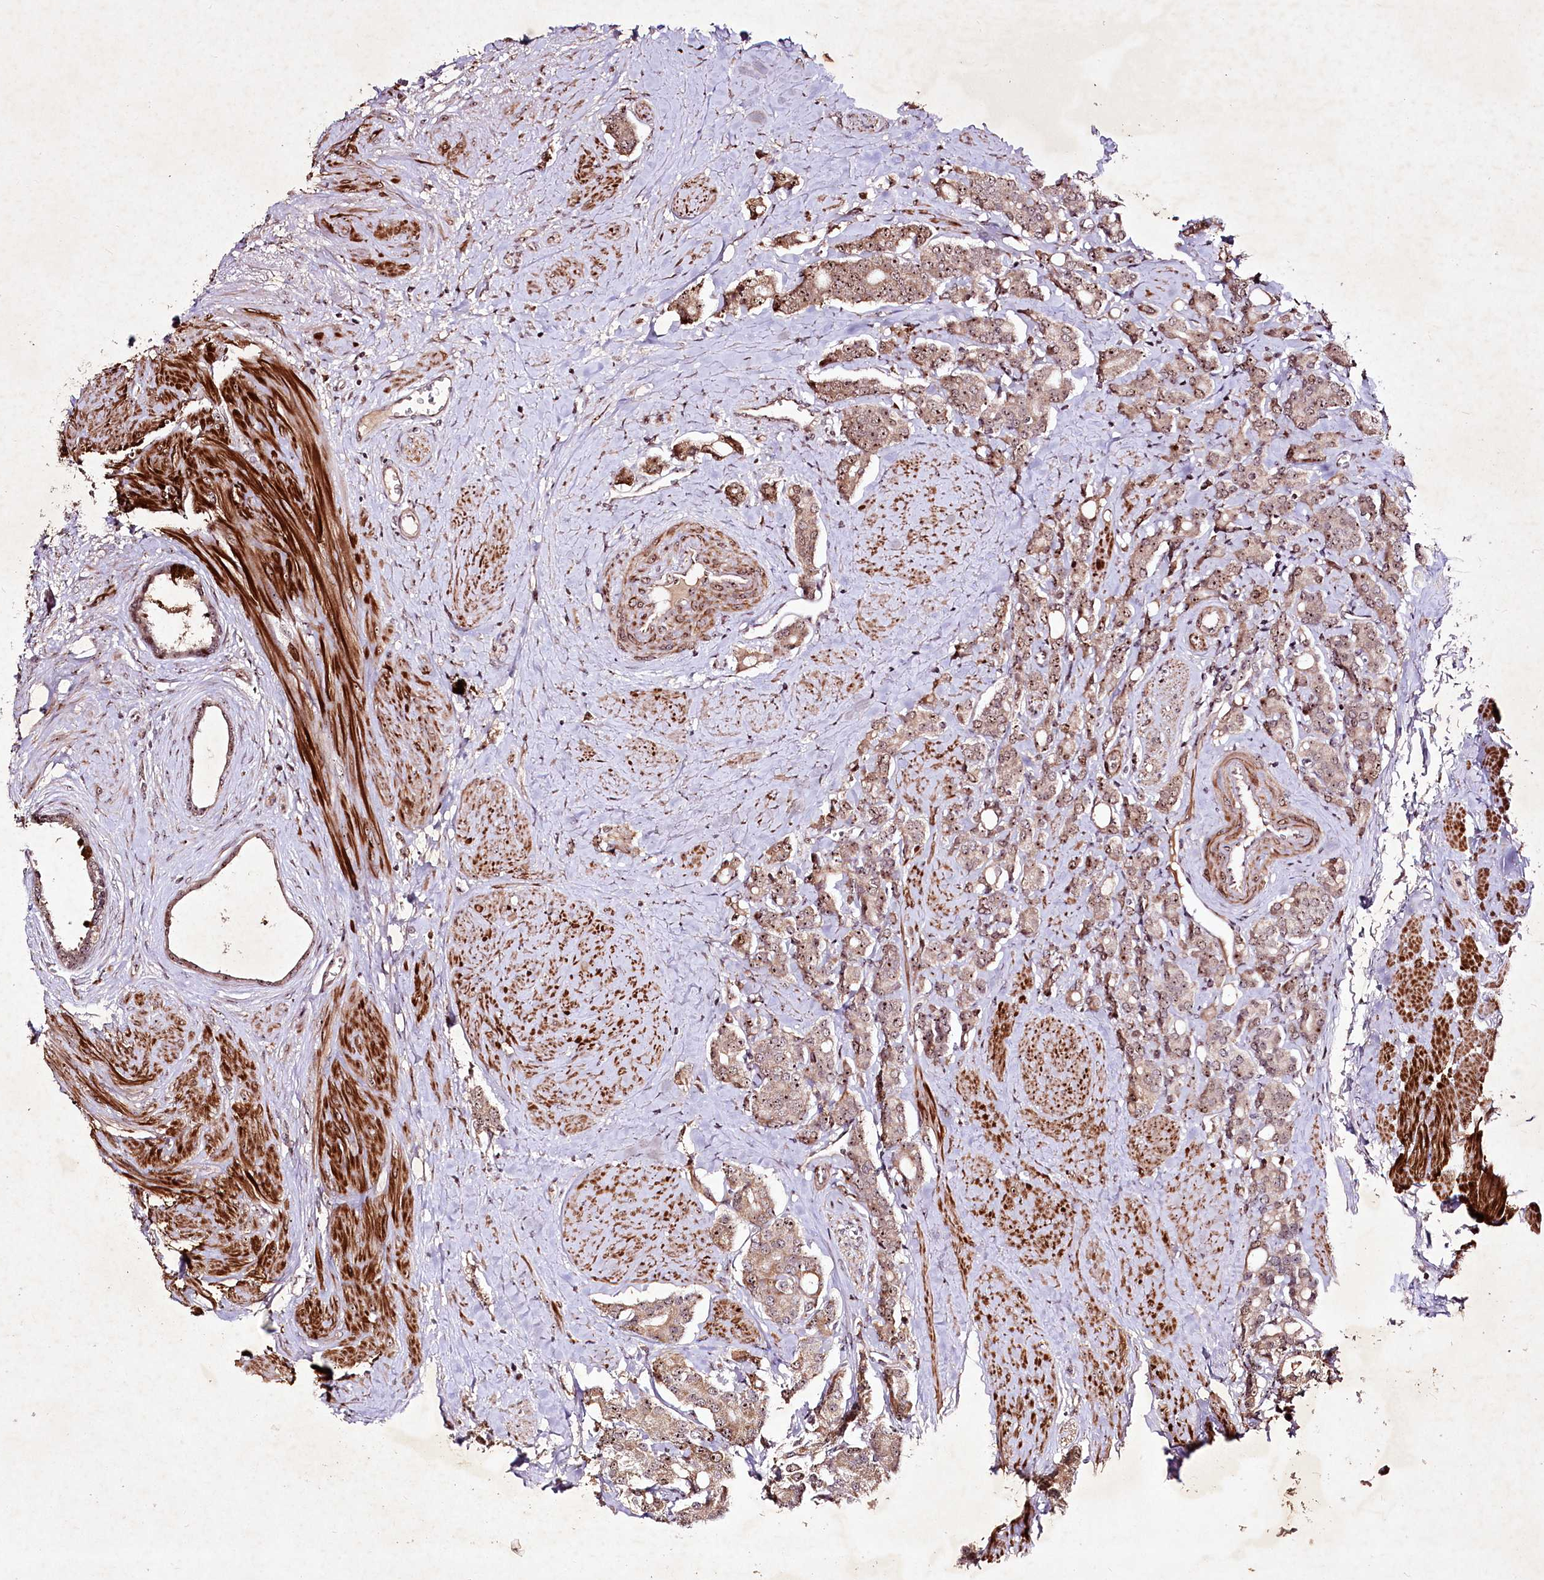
{"staining": {"intensity": "moderate", "quantity": ">75%", "location": "cytoplasmic/membranous,nuclear"}, "tissue": "prostate cancer", "cell_type": "Tumor cells", "image_type": "cancer", "snomed": [{"axis": "morphology", "description": "Adenocarcinoma, High grade"}, {"axis": "topography", "description": "Prostate"}], "caption": "Human prostate cancer stained with a brown dye exhibits moderate cytoplasmic/membranous and nuclear positive positivity in about >75% of tumor cells.", "gene": "DMP1", "patient": {"sex": "male", "age": 62}}